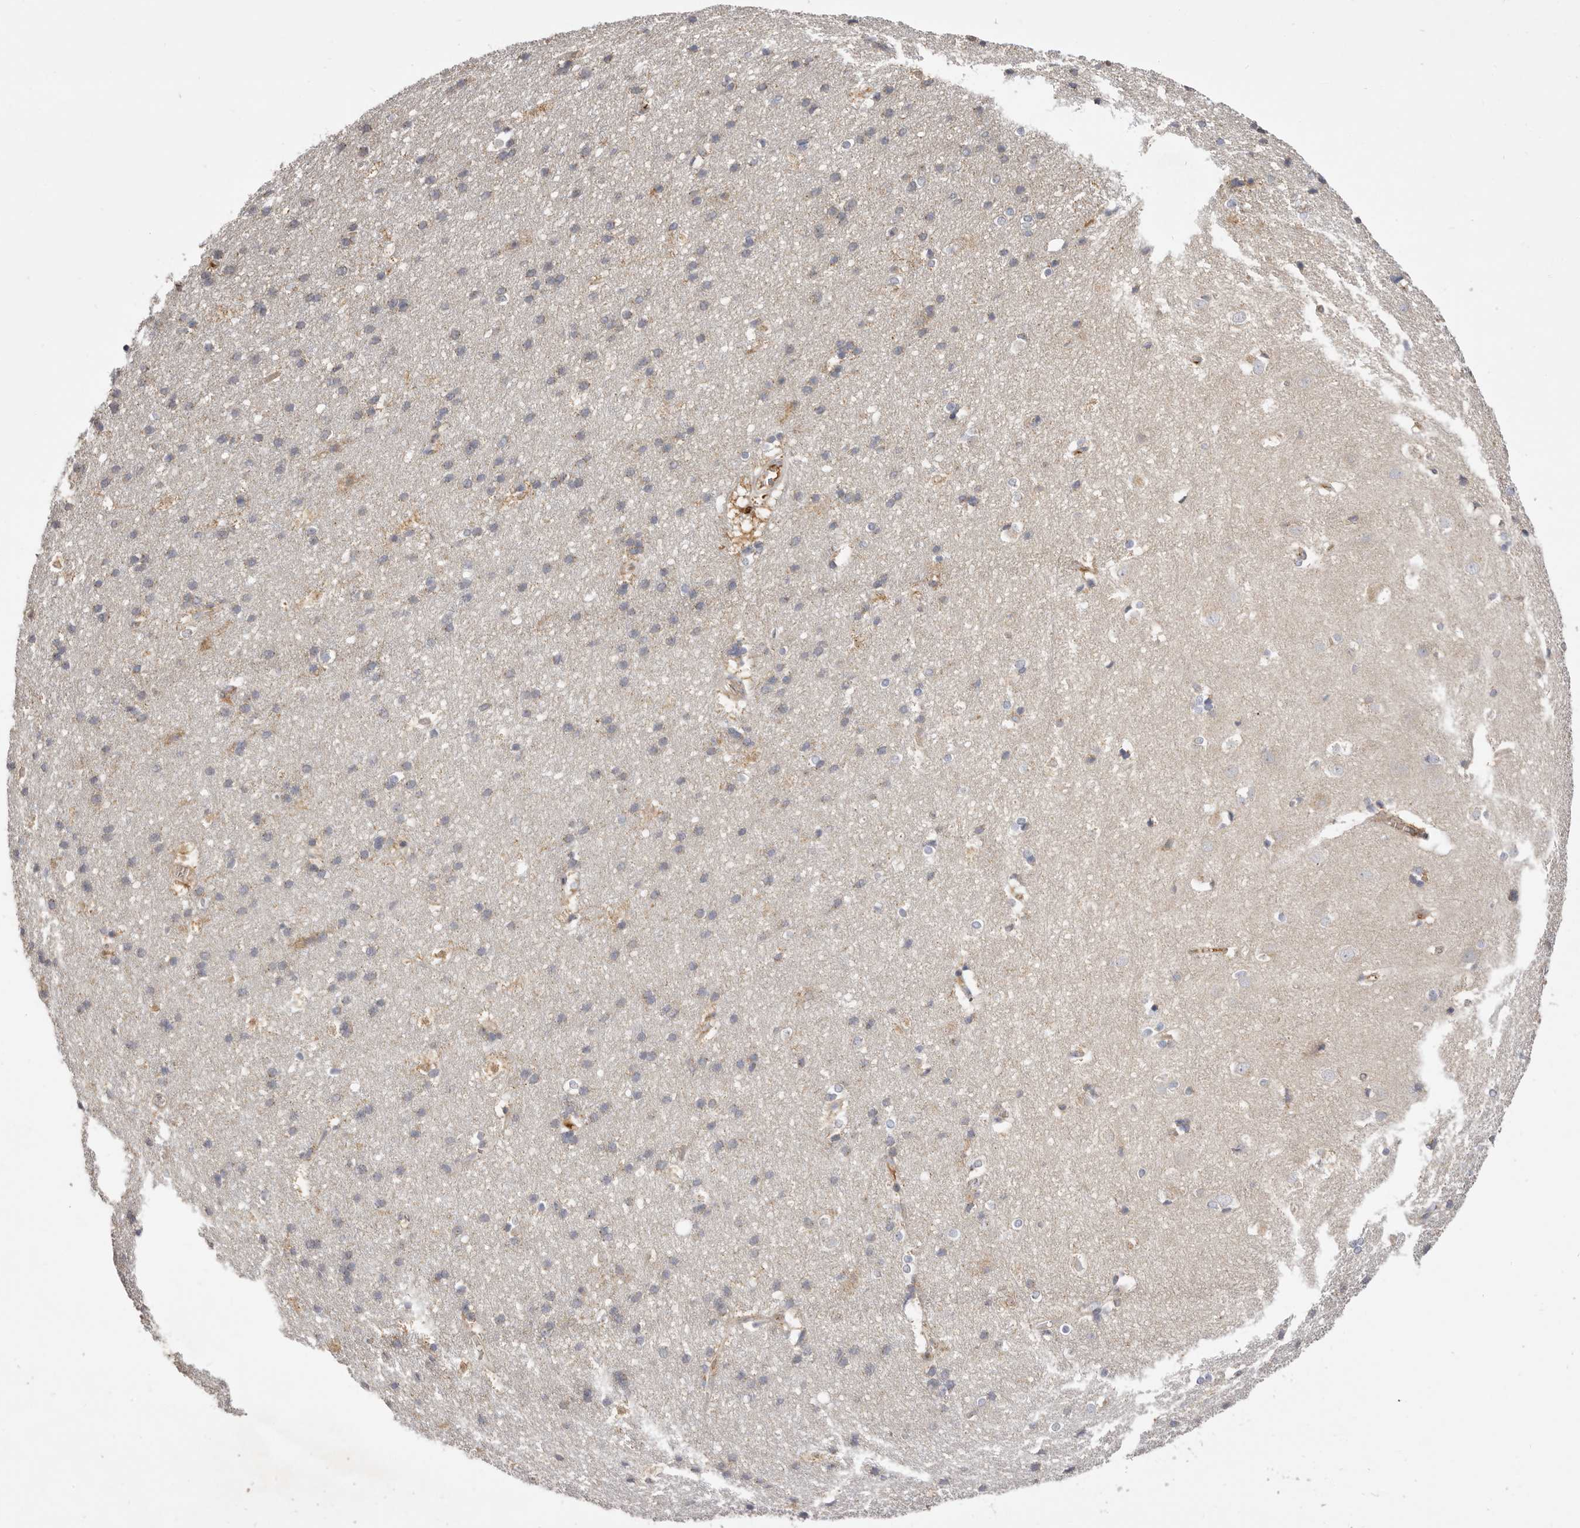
{"staining": {"intensity": "weak", "quantity": ">75%", "location": "cytoplasmic/membranous"}, "tissue": "cerebral cortex", "cell_type": "Endothelial cells", "image_type": "normal", "snomed": [{"axis": "morphology", "description": "Normal tissue, NOS"}, {"axis": "topography", "description": "Cerebral cortex"}], "caption": "Protein staining of benign cerebral cortex exhibits weak cytoplasmic/membranous positivity in approximately >75% of endothelial cells.", "gene": "ADAMTS9", "patient": {"sex": "male", "age": 54}}